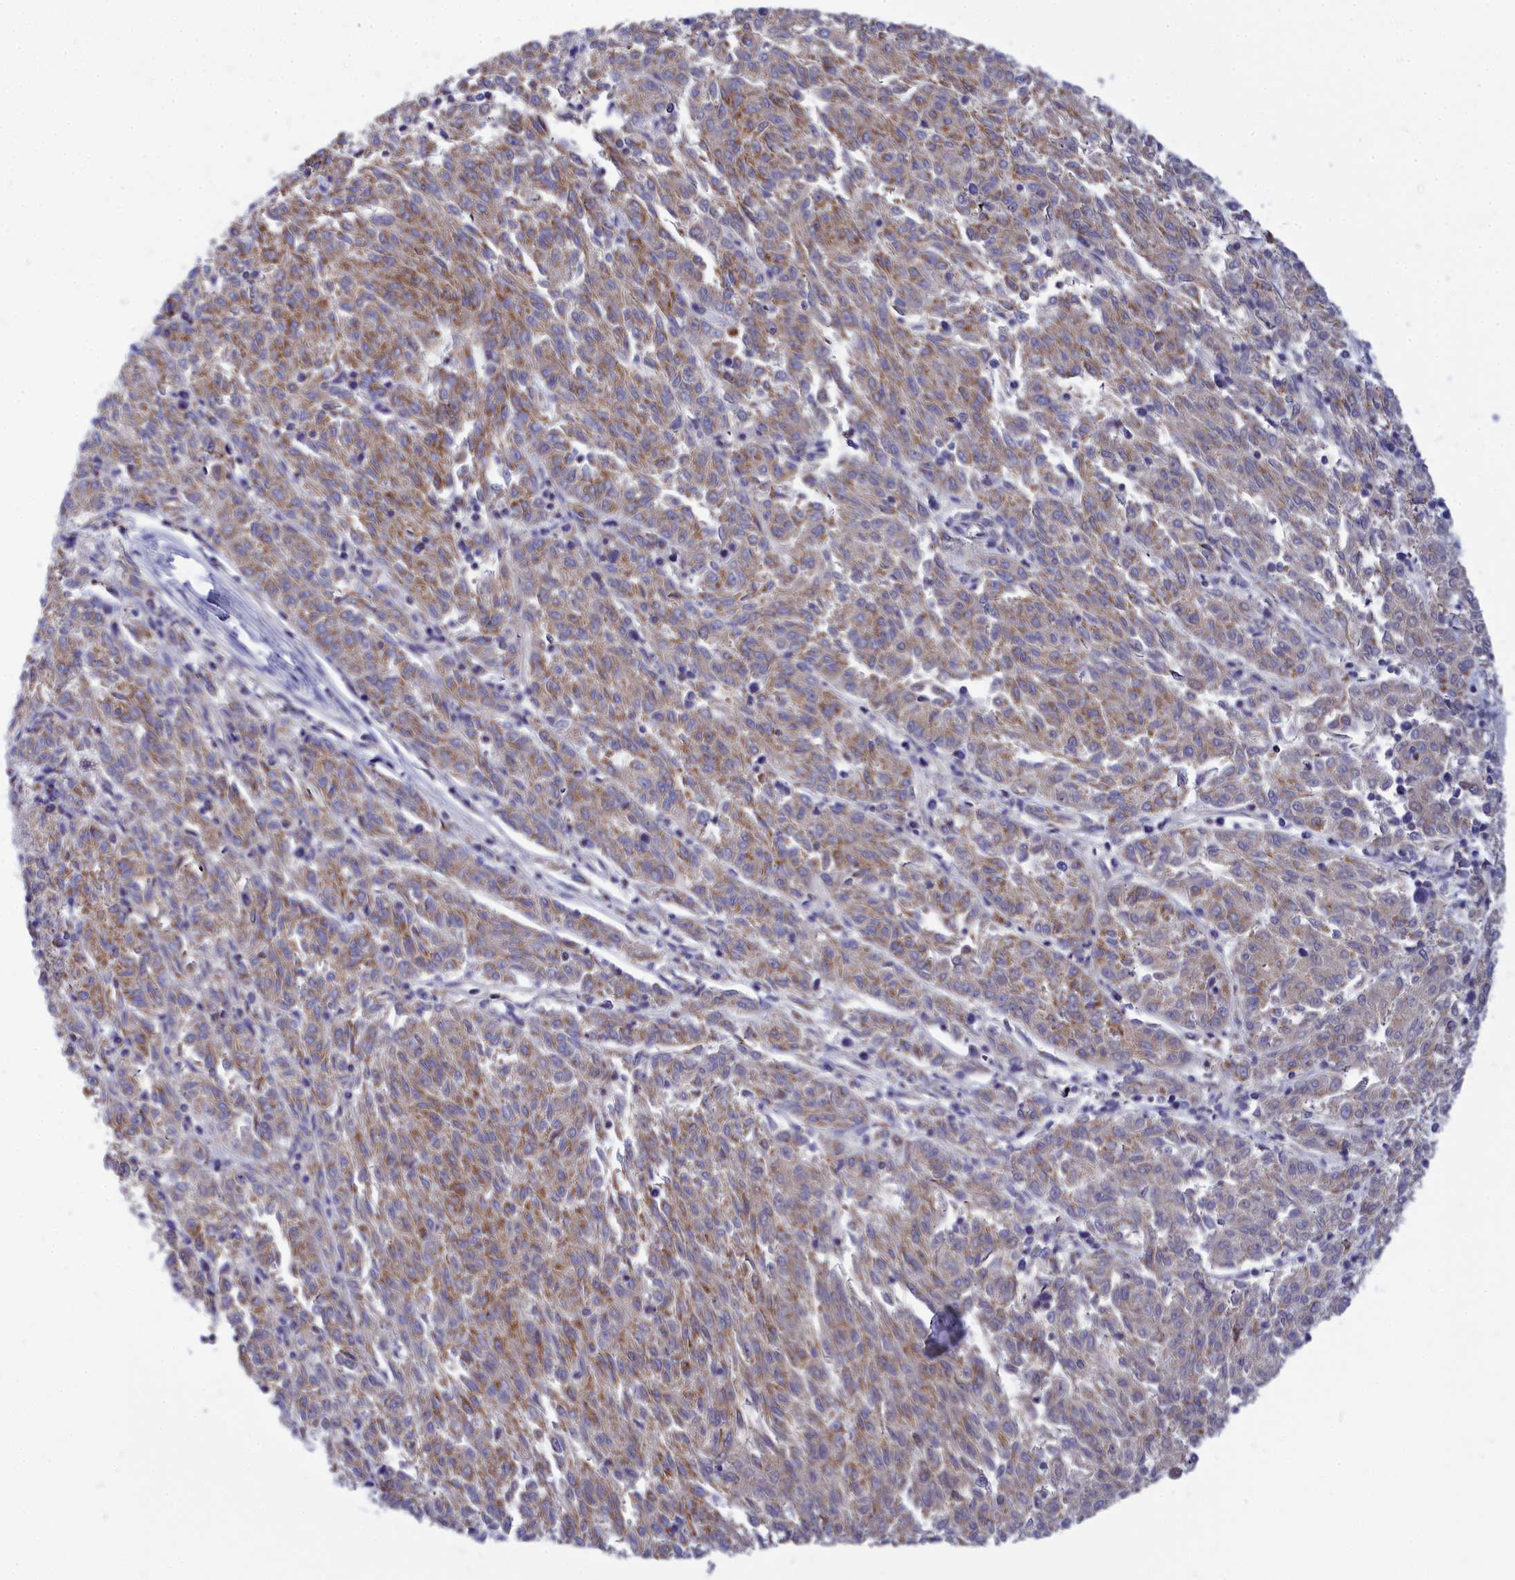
{"staining": {"intensity": "moderate", "quantity": ">75%", "location": "cytoplasmic/membranous"}, "tissue": "melanoma", "cell_type": "Tumor cells", "image_type": "cancer", "snomed": [{"axis": "morphology", "description": "Malignant melanoma, NOS"}, {"axis": "topography", "description": "Skin"}], "caption": "A histopathology image of melanoma stained for a protein shows moderate cytoplasmic/membranous brown staining in tumor cells.", "gene": "CCRL2", "patient": {"sex": "female", "age": 72}}